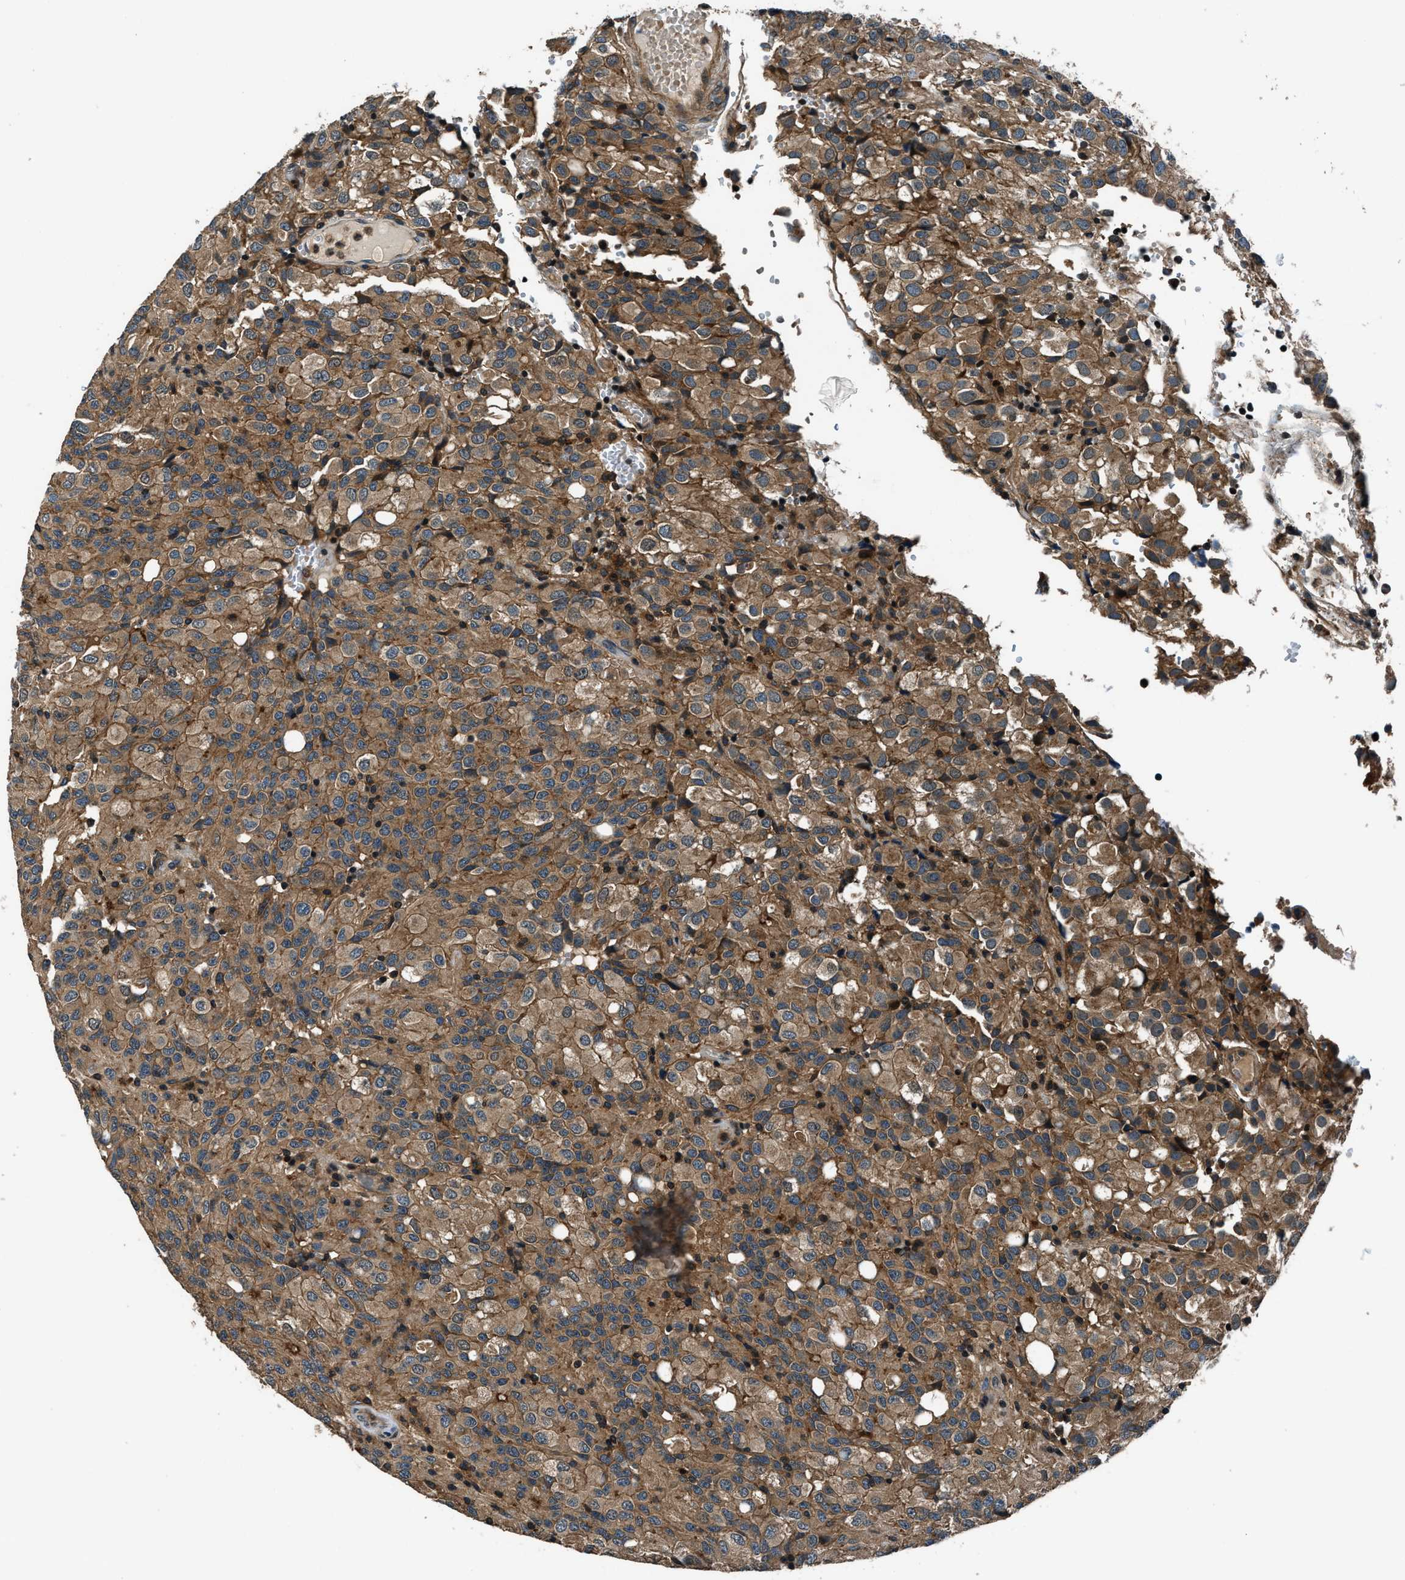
{"staining": {"intensity": "moderate", "quantity": ">75%", "location": "cytoplasmic/membranous"}, "tissue": "glioma", "cell_type": "Tumor cells", "image_type": "cancer", "snomed": [{"axis": "morphology", "description": "Glioma, malignant, High grade"}, {"axis": "topography", "description": "Brain"}], "caption": "Human glioma stained for a protein (brown) shows moderate cytoplasmic/membranous positive expression in about >75% of tumor cells.", "gene": "ARHGEF11", "patient": {"sex": "male", "age": 32}}